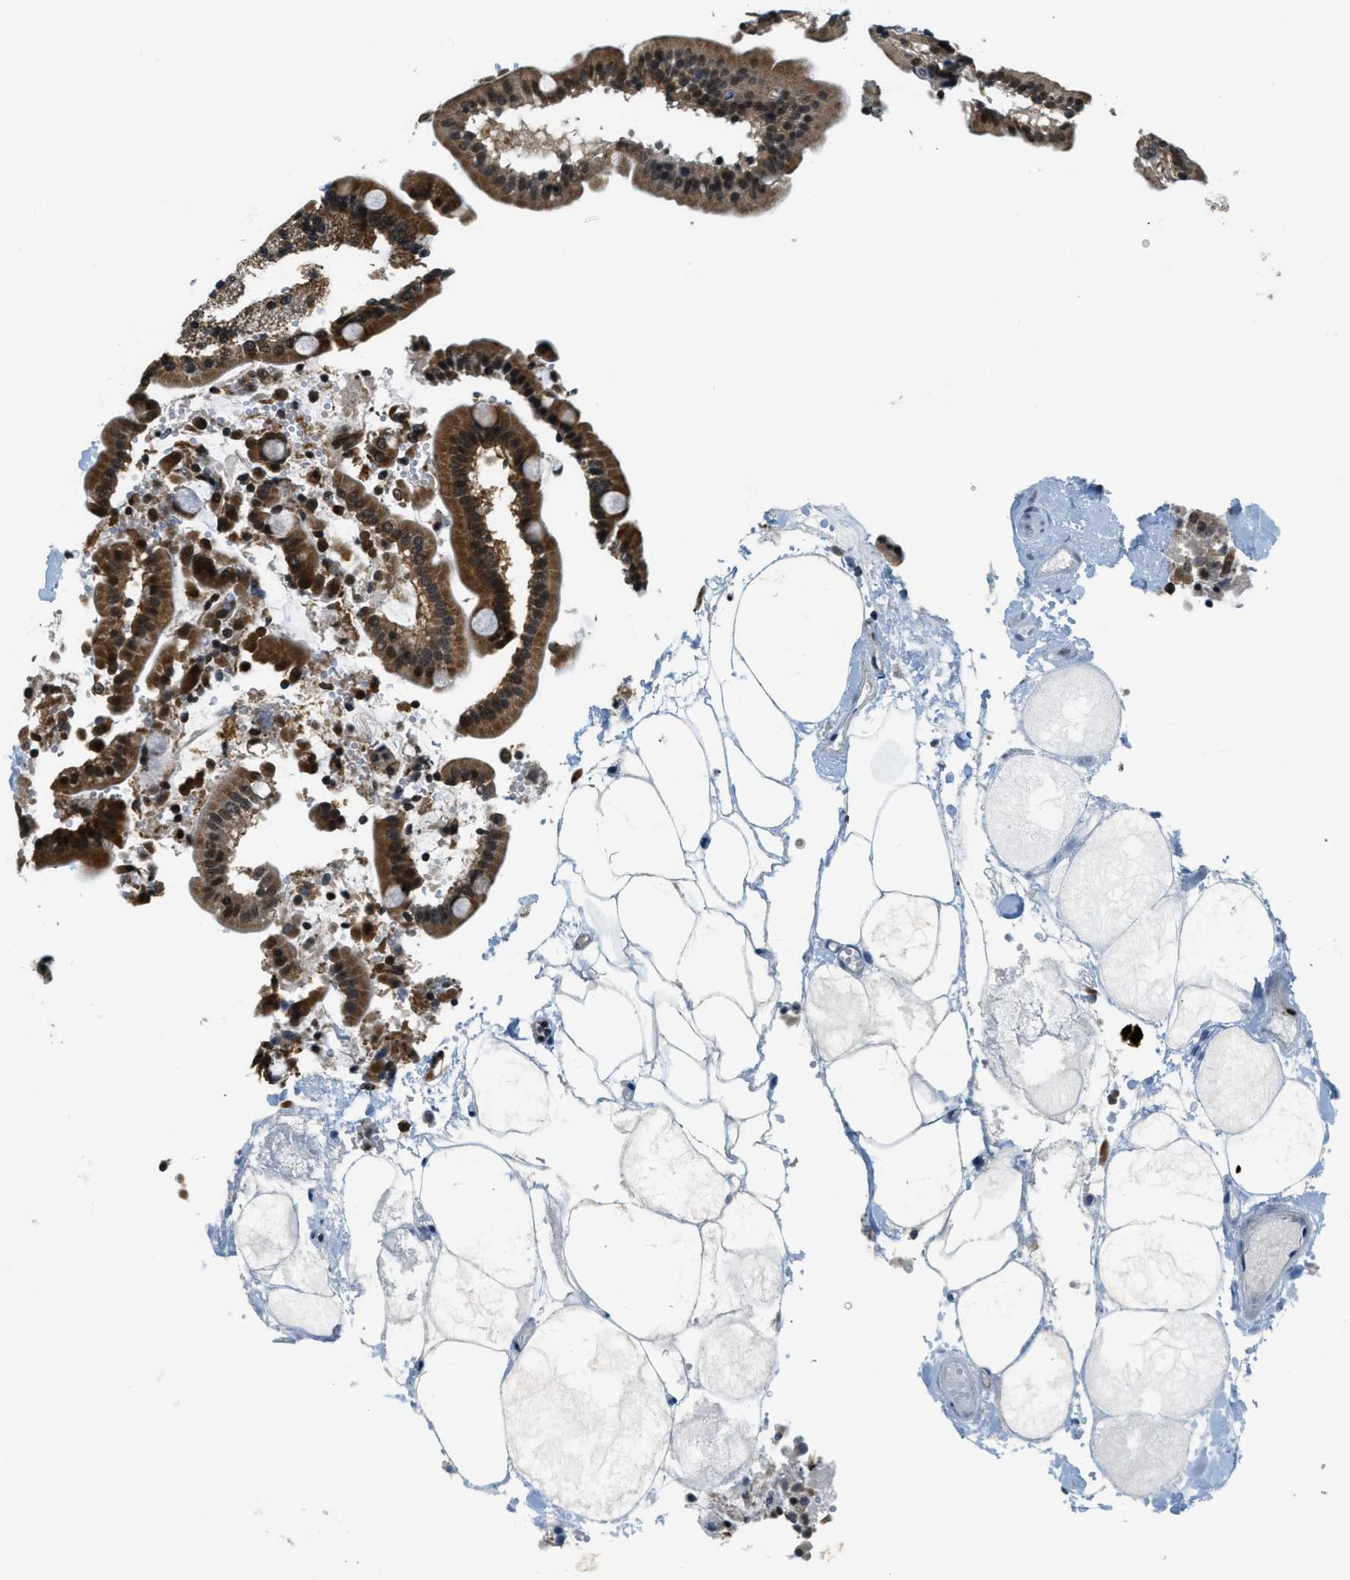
{"staining": {"intensity": "strong", "quantity": ">75%", "location": "cytoplasmic/membranous"}, "tissue": "duodenum", "cell_type": "Glandular cells", "image_type": "normal", "snomed": [{"axis": "morphology", "description": "Normal tissue, NOS"}, {"axis": "topography", "description": "Duodenum"}], "caption": "A high amount of strong cytoplasmic/membranous expression is present in about >75% of glandular cells in benign duodenum.", "gene": "RAB11FIP1", "patient": {"sex": "male", "age": 54}}